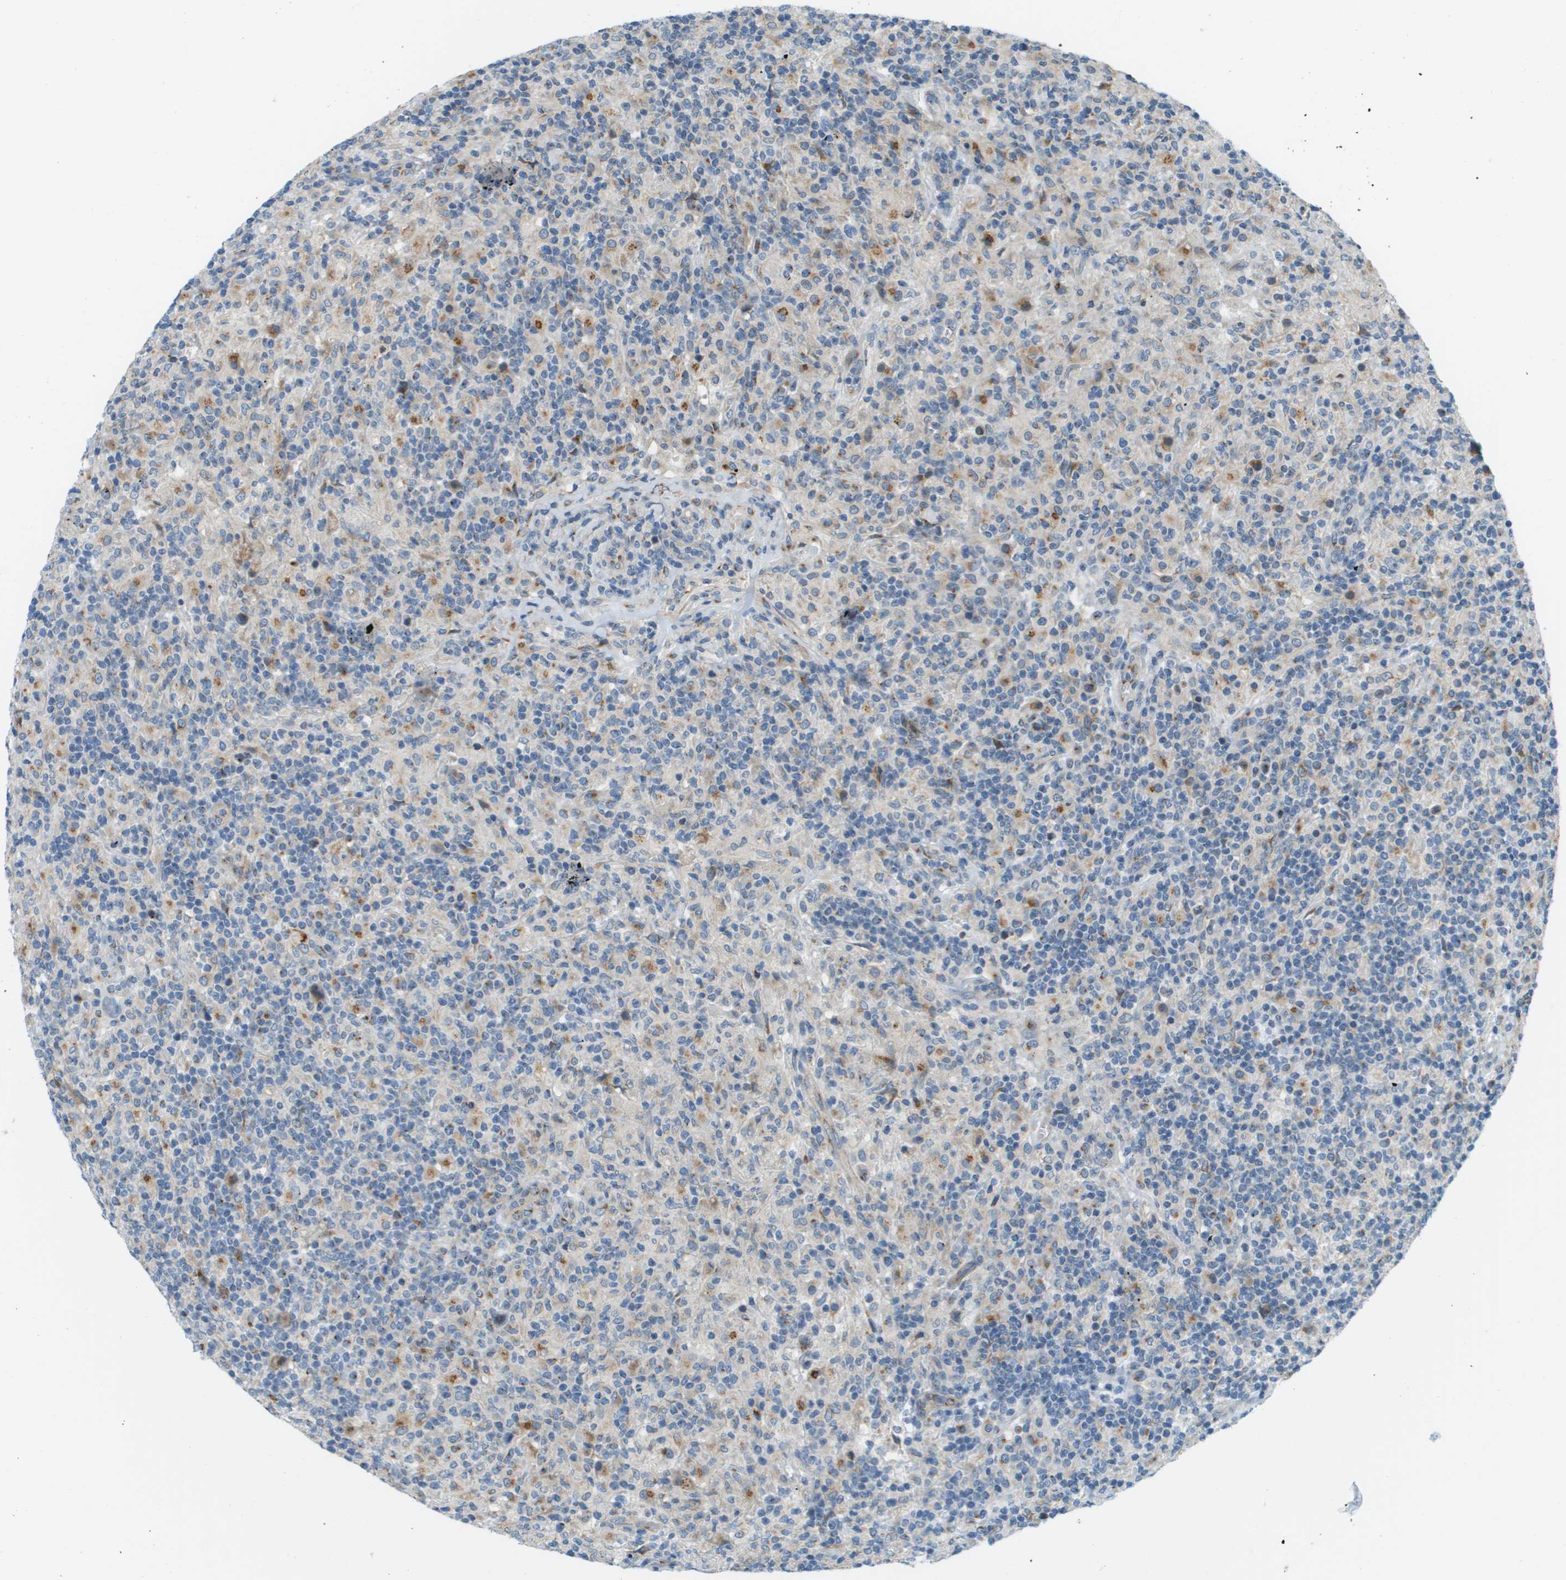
{"staining": {"intensity": "moderate", "quantity": "<25%", "location": "cytoplasmic/membranous"}, "tissue": "lymphoma", "cell_type": "Tumor cells", "image_type": "cancer", "snomed": [{"axis": "morphology", "description": "Hodgkin's disease, NOS"}, {"axis": "topography", "description": "Lymph node"}], "caption": "Lymphoma tissue reveals moderate cytoplasmic/membranous positivity in approximately <25% of tumor cells Using DAB (brown) and hematoxylin (blue) stains, captured at high magnification using brightfield microscopy.", "gene": "ACBD3", "patient": {"sex": "male", "age": 70}}